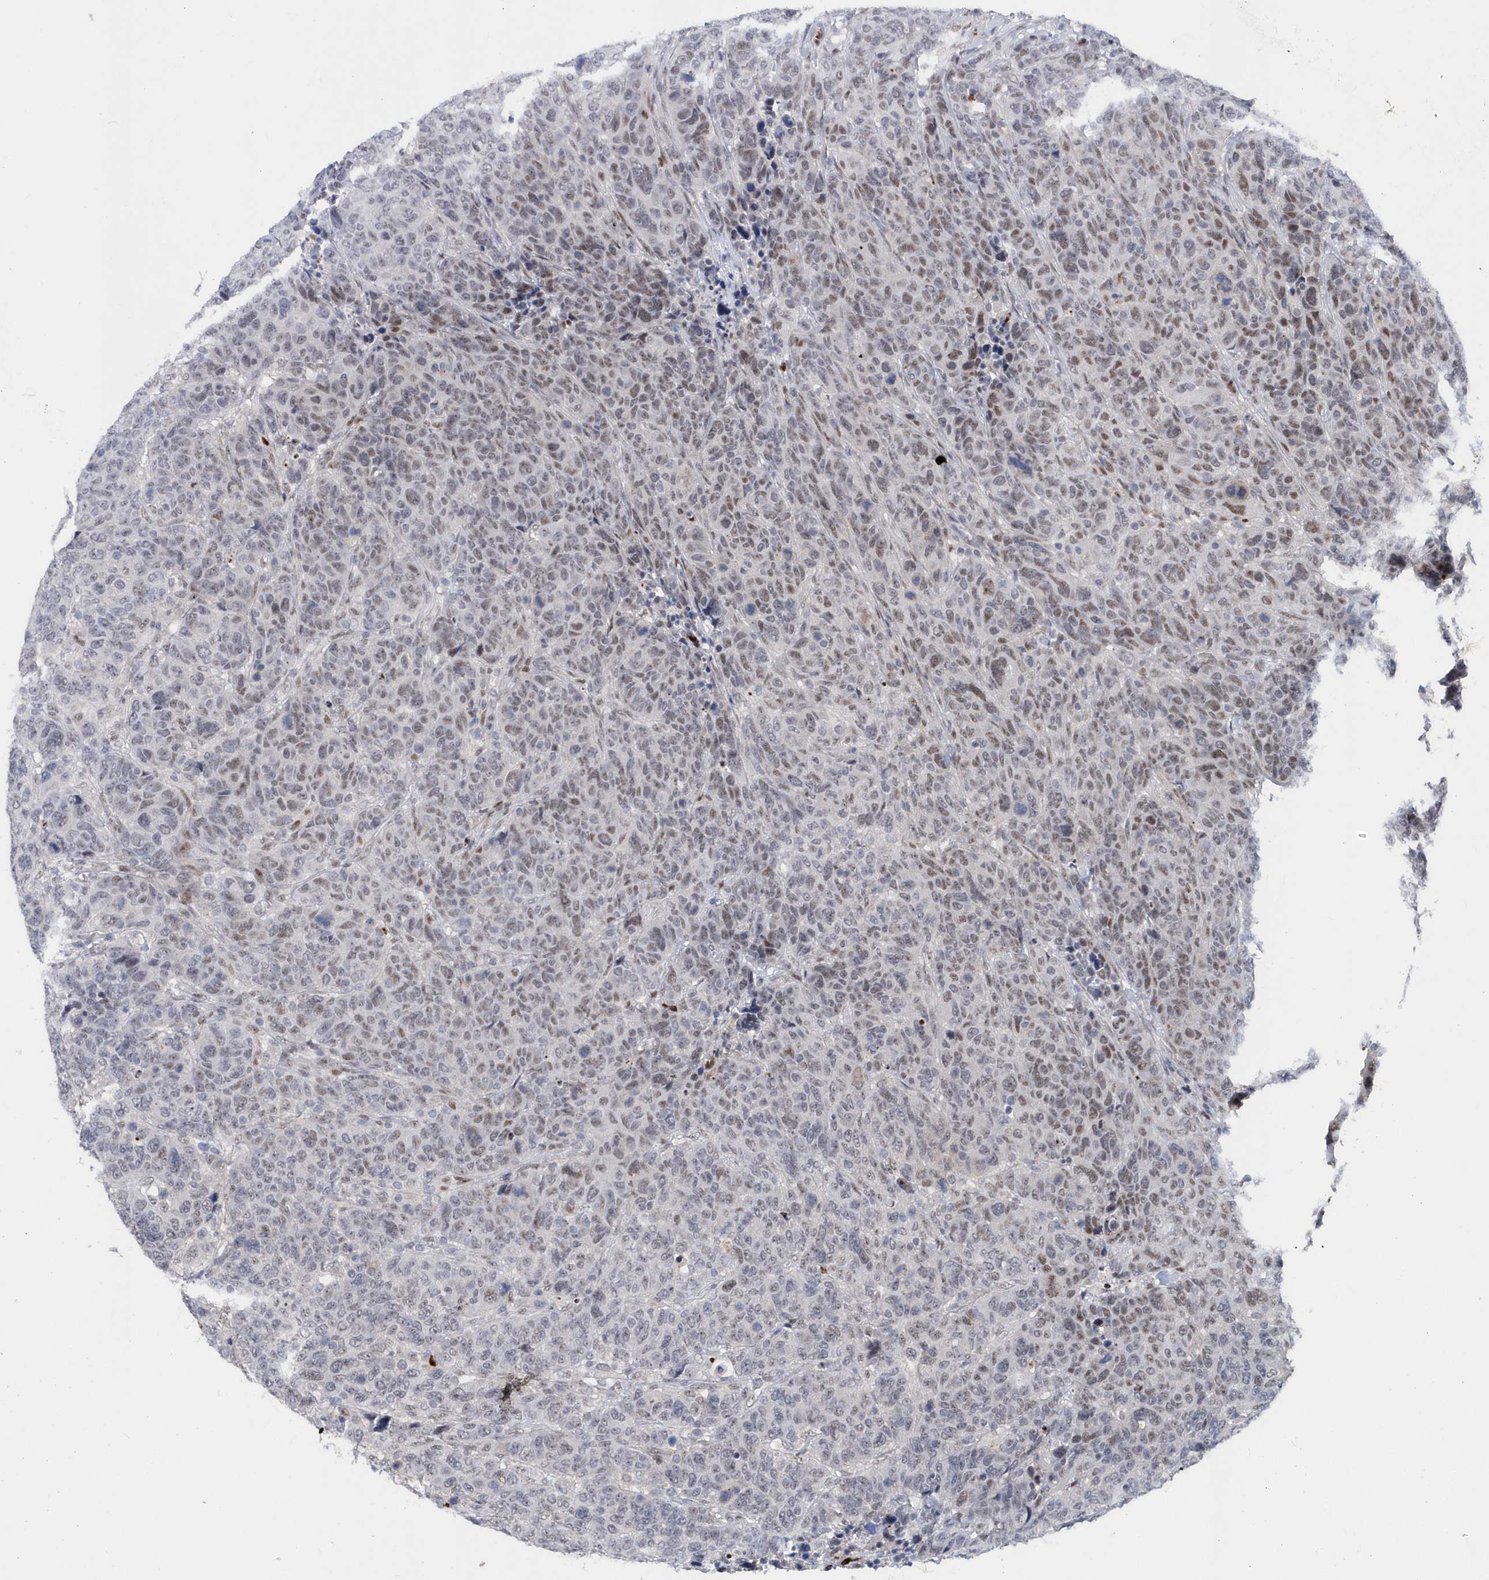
{"staining": {"intensity": "weak", "quantity": "<25%", "location": "nuclear"}, "tissue": "breast cancer", "cell_type": "Tumor cells", "image_type": "cancer", "snomed": [{"axis": "morphology", "description": "Duct carcinoma"}, {"axis": "topography", "description": "Breast"}], "caption": "A histopathology image of human breast invasive ductal carcinoma is negative for staining in tumor cells.", "gene": "ASCL4", "patient": {"sex": "female", "age": 37}}